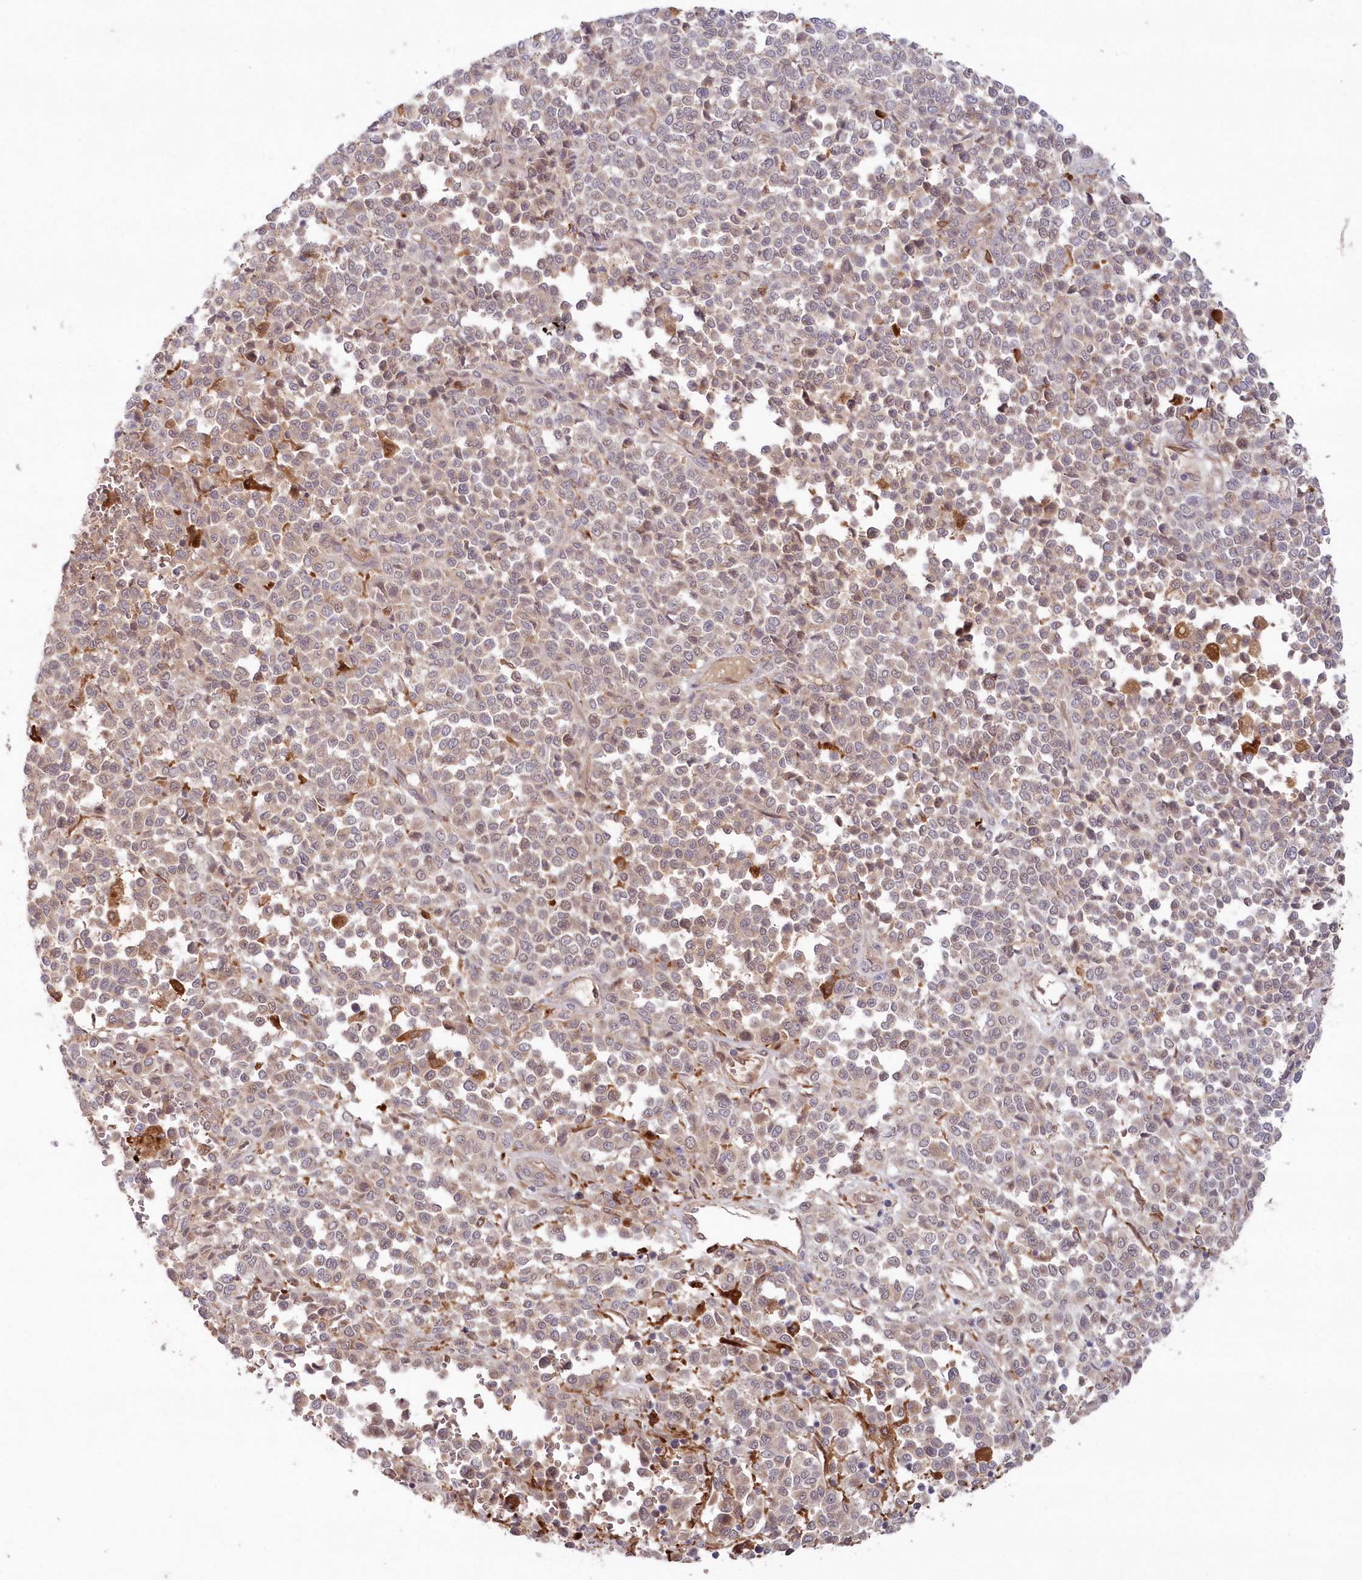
{"staining": {"intensity": "strong", "quantity": "<25%", "location": "cytoplasmic/membranous"}, "tissue": "melanoma", "cell_type": "Tumor cells", "image_type": "cancer", "snomed": [{"axis": "morphology", "description": "Malignant melanoma, Metastatic site"}, {"axis": "topography", "description": "Pancreas"}], "caption": "Malignant melanoma (metastatic site) tissue demonstrates strong cytoplasmic/membranous positivity in approximately <25% of tumor cells, visualized by immunohistochemistry.", "gene": "GBE1", "patient": {"sex": "female", "age": 30}}